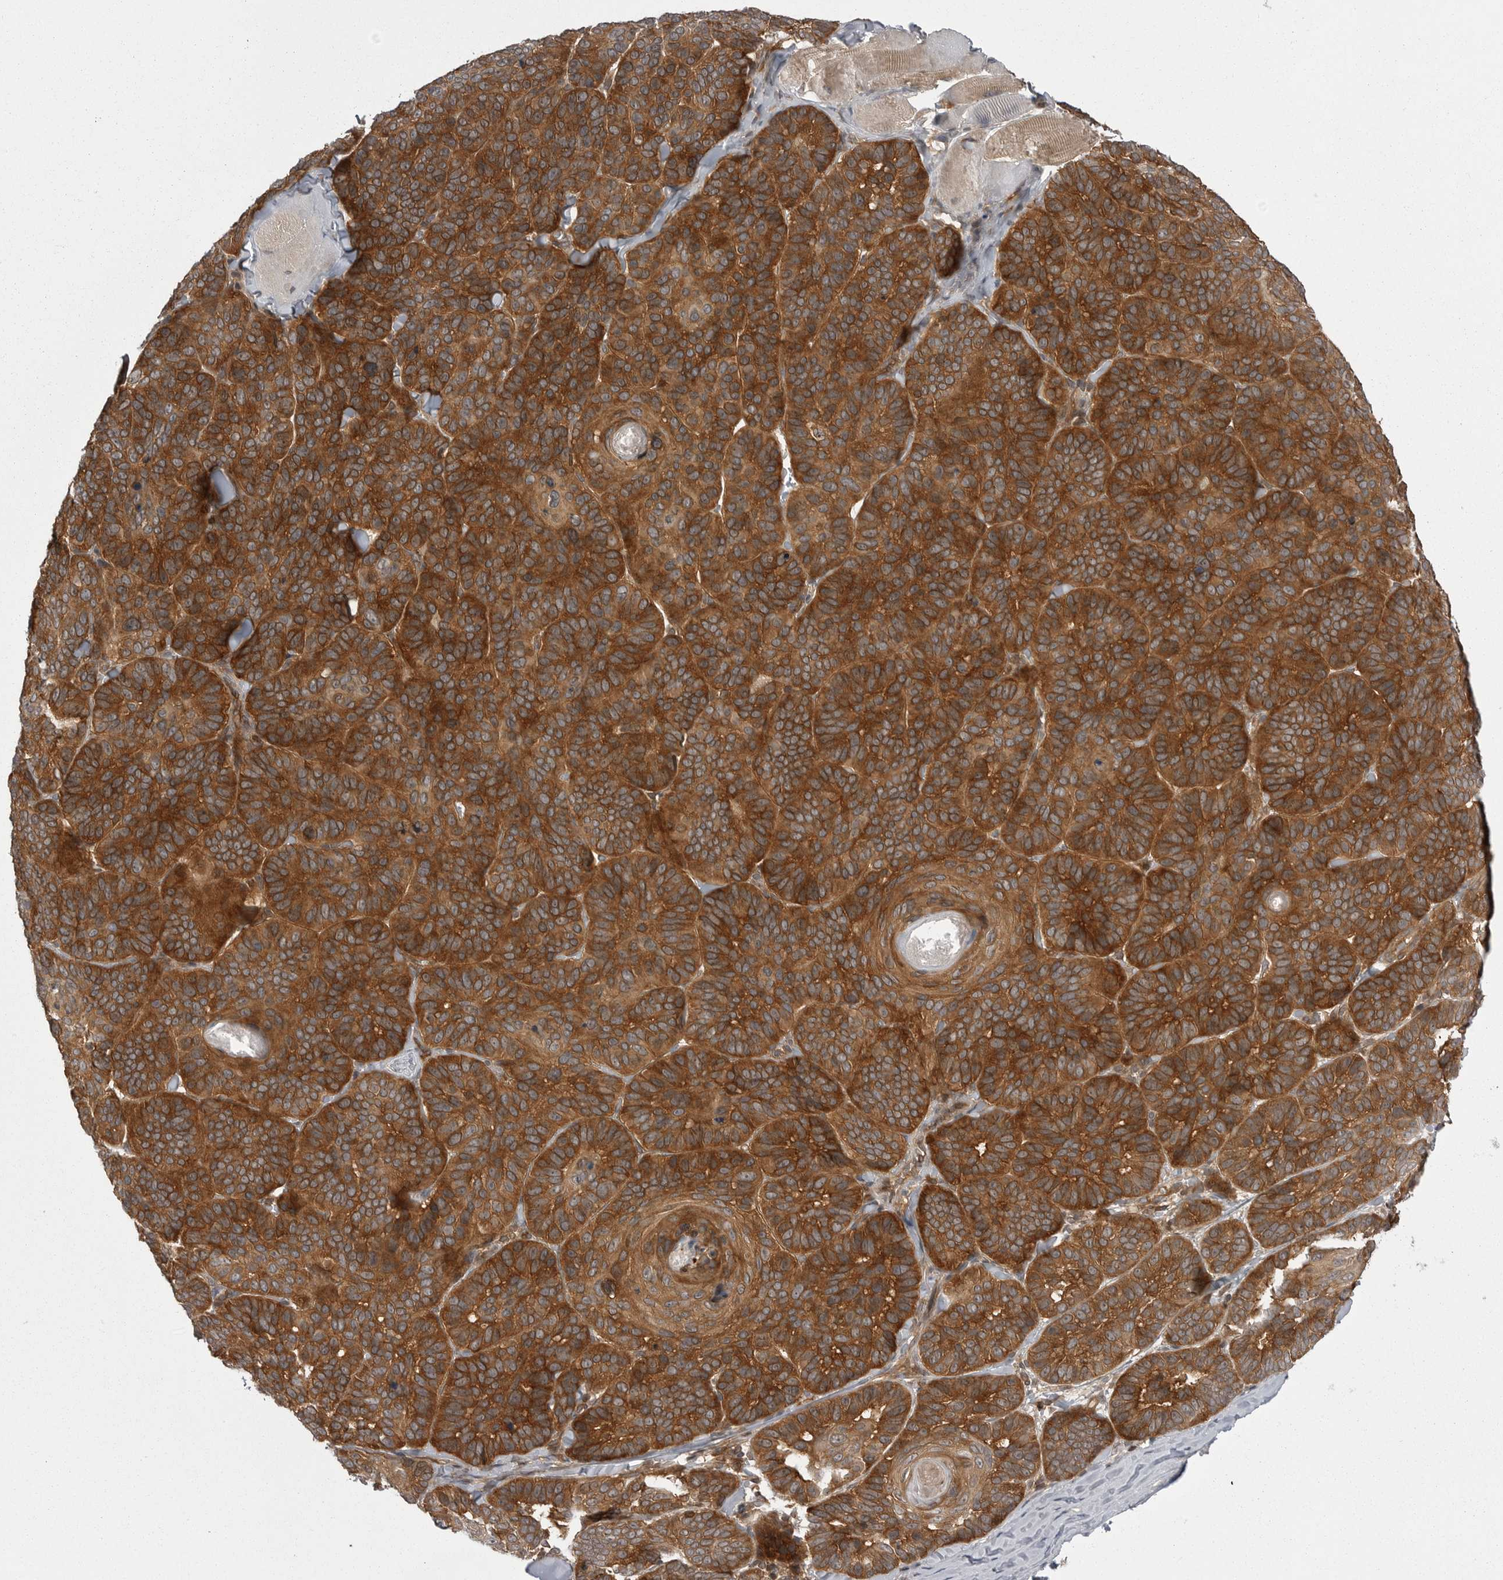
{"staining": {"intensity": "strong", "quantity": ">75%", "location": "cytoplasmic/membranous"}, "tissue": "skin cancer", "cell_type": "Tumor cells", "image_type": "cancer", "snomed": [{"axis": "morphology", "description": "Basal cell carcinoma"}, {"axis": "topography", "description": "Skin"}], "caption": "IHC of human skin cancer (basal cell carcinoma) reveals high levels of strong cytoplasmic/membranous positivity in approximately >75% of tumor cells.", "gene": "STK24", "patient": {"sex": "male", "age": 62}}